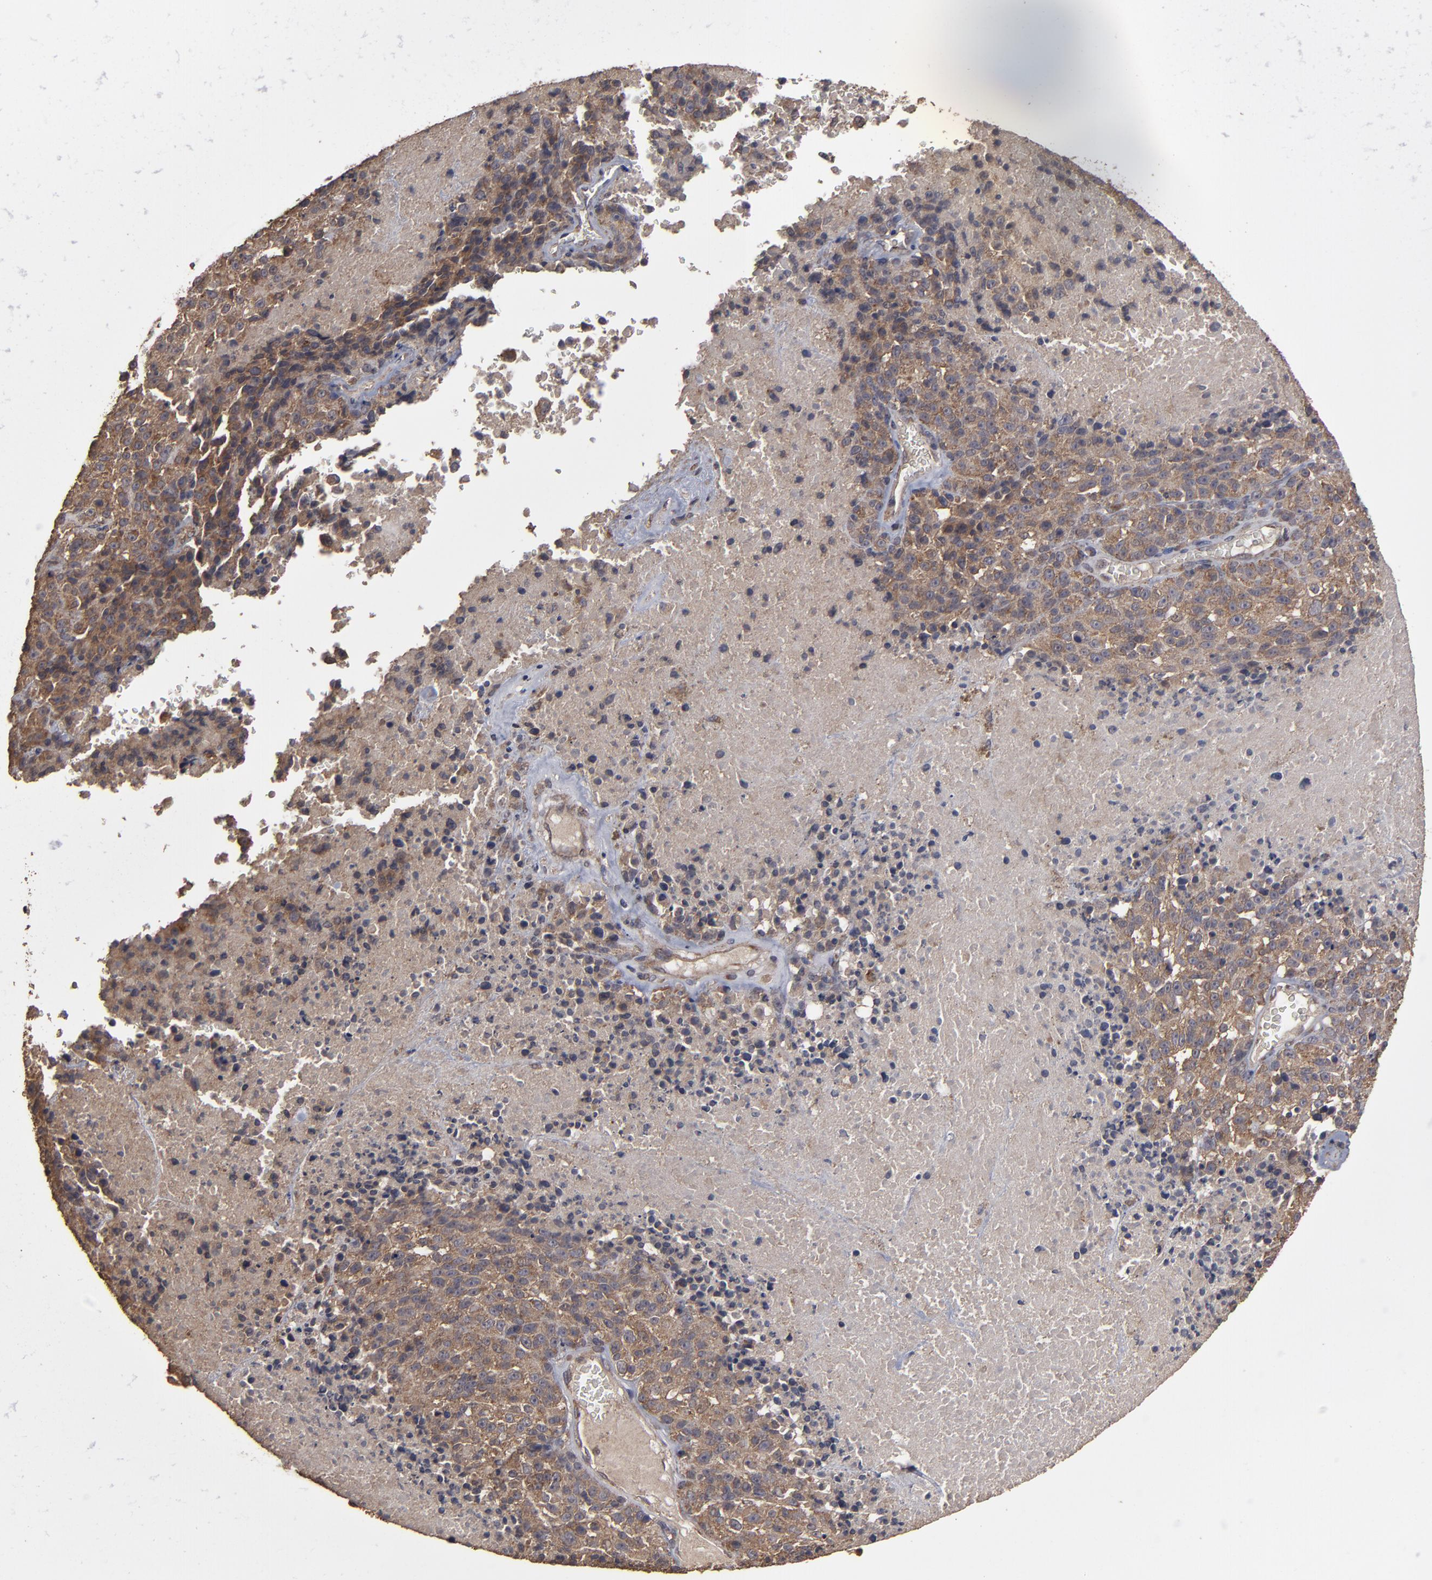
{"staining": {"intensity": "moderate", "quantity": ">75%", "location": "cytoplasmic/membranous"}, "tissue": "melanoma", "cell_type": "Tumor cells", "image_type": "cancer", "snomed": [{"axis": "morphology", "description": "Malignant melanoma, Metastatic site"}, {"axis": "topography", "description": "Cerebral cortex"}], "caption": "Protein expression analysis of human melanoma reveals moderate cytoplasmic/membranous expression in approximately >75% of tumor cells.", "gene": "MMP2", "patient": {"sex": "female", "age": 52}}